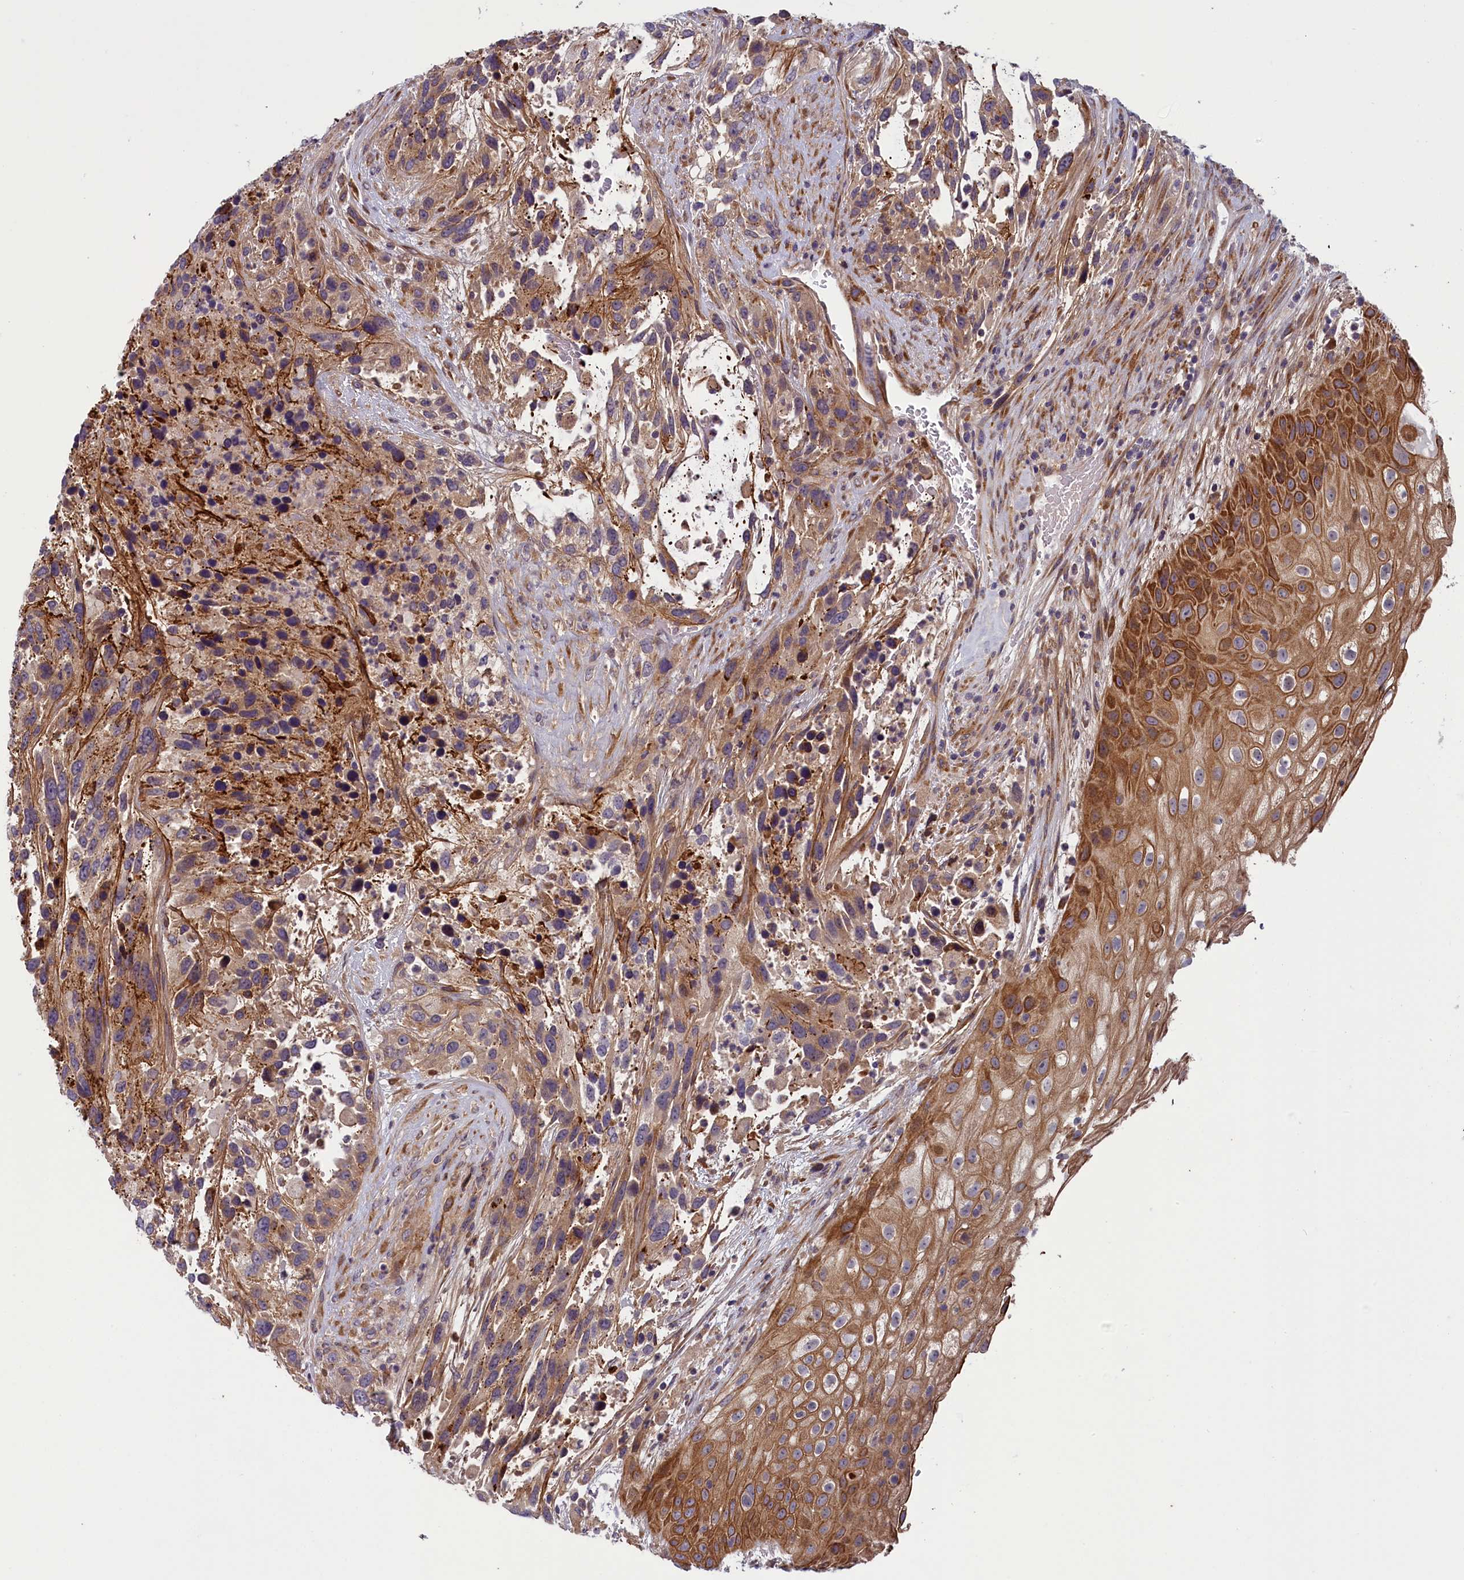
{"staining": {"intensity": "moderate", "quantity": "25%-75%", "location": "cytoplasmic/membranous"}, "tissue": "urothelial cancer", "cell_type": "Tumor cells", "image_type": "cancer", "snomed": [{"axis": "morphology", "description": "Urothelial carcinoma, High grade"}, {"axis": "topography", "description": "Urinary bladder"}], "caption": "Immunohistochemistry (DAB (3,3'-diaminobenzidine)) staining of high-grade urothelial carcinoma demonstrates moderate cytoplasmic/membranous protein staining in about 25%-75% of tumor cells.", "gene": "ANKRD39", "patient": {"sex": "female", "age": 70}}